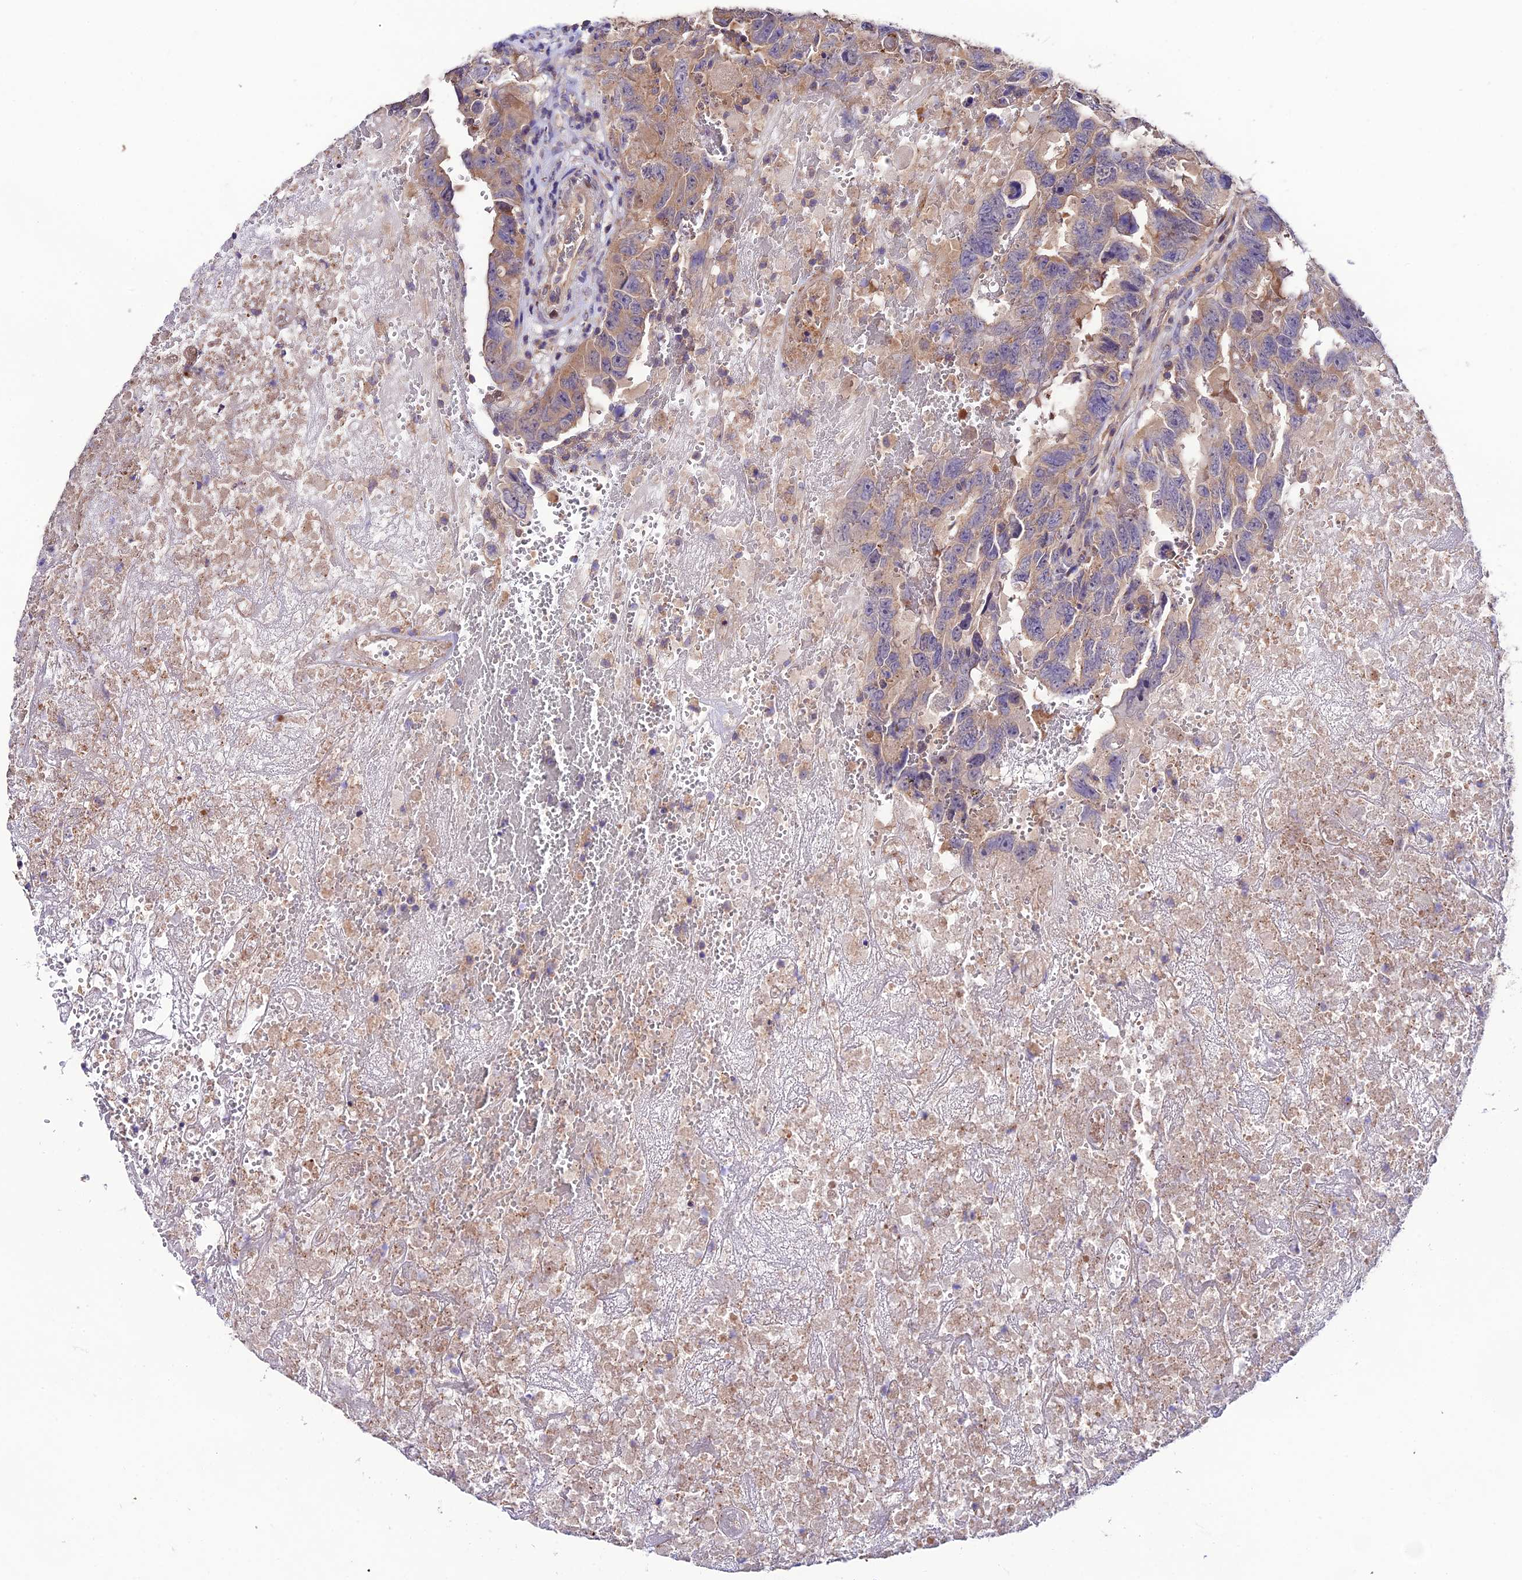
{"staining": {"intensity": "weak", "quantity": "<25%", "location": "cytoplasmic/membranous"}, "tissue": "testis cancer", "cell_type": "Tumor cells", "image_type": "cancer", "snomed": [{"axis": "morphology", "description": "Carcinoma, Embryonal, NOS"}, {"axis": "topography", "description": "Testis"}], "caption": "Protein analysis of testis embryonal carcinoma exhibits no significant staining in tumor cells.", "gene": "BRME1", "patient": {"sex": "male", "age": 45}}